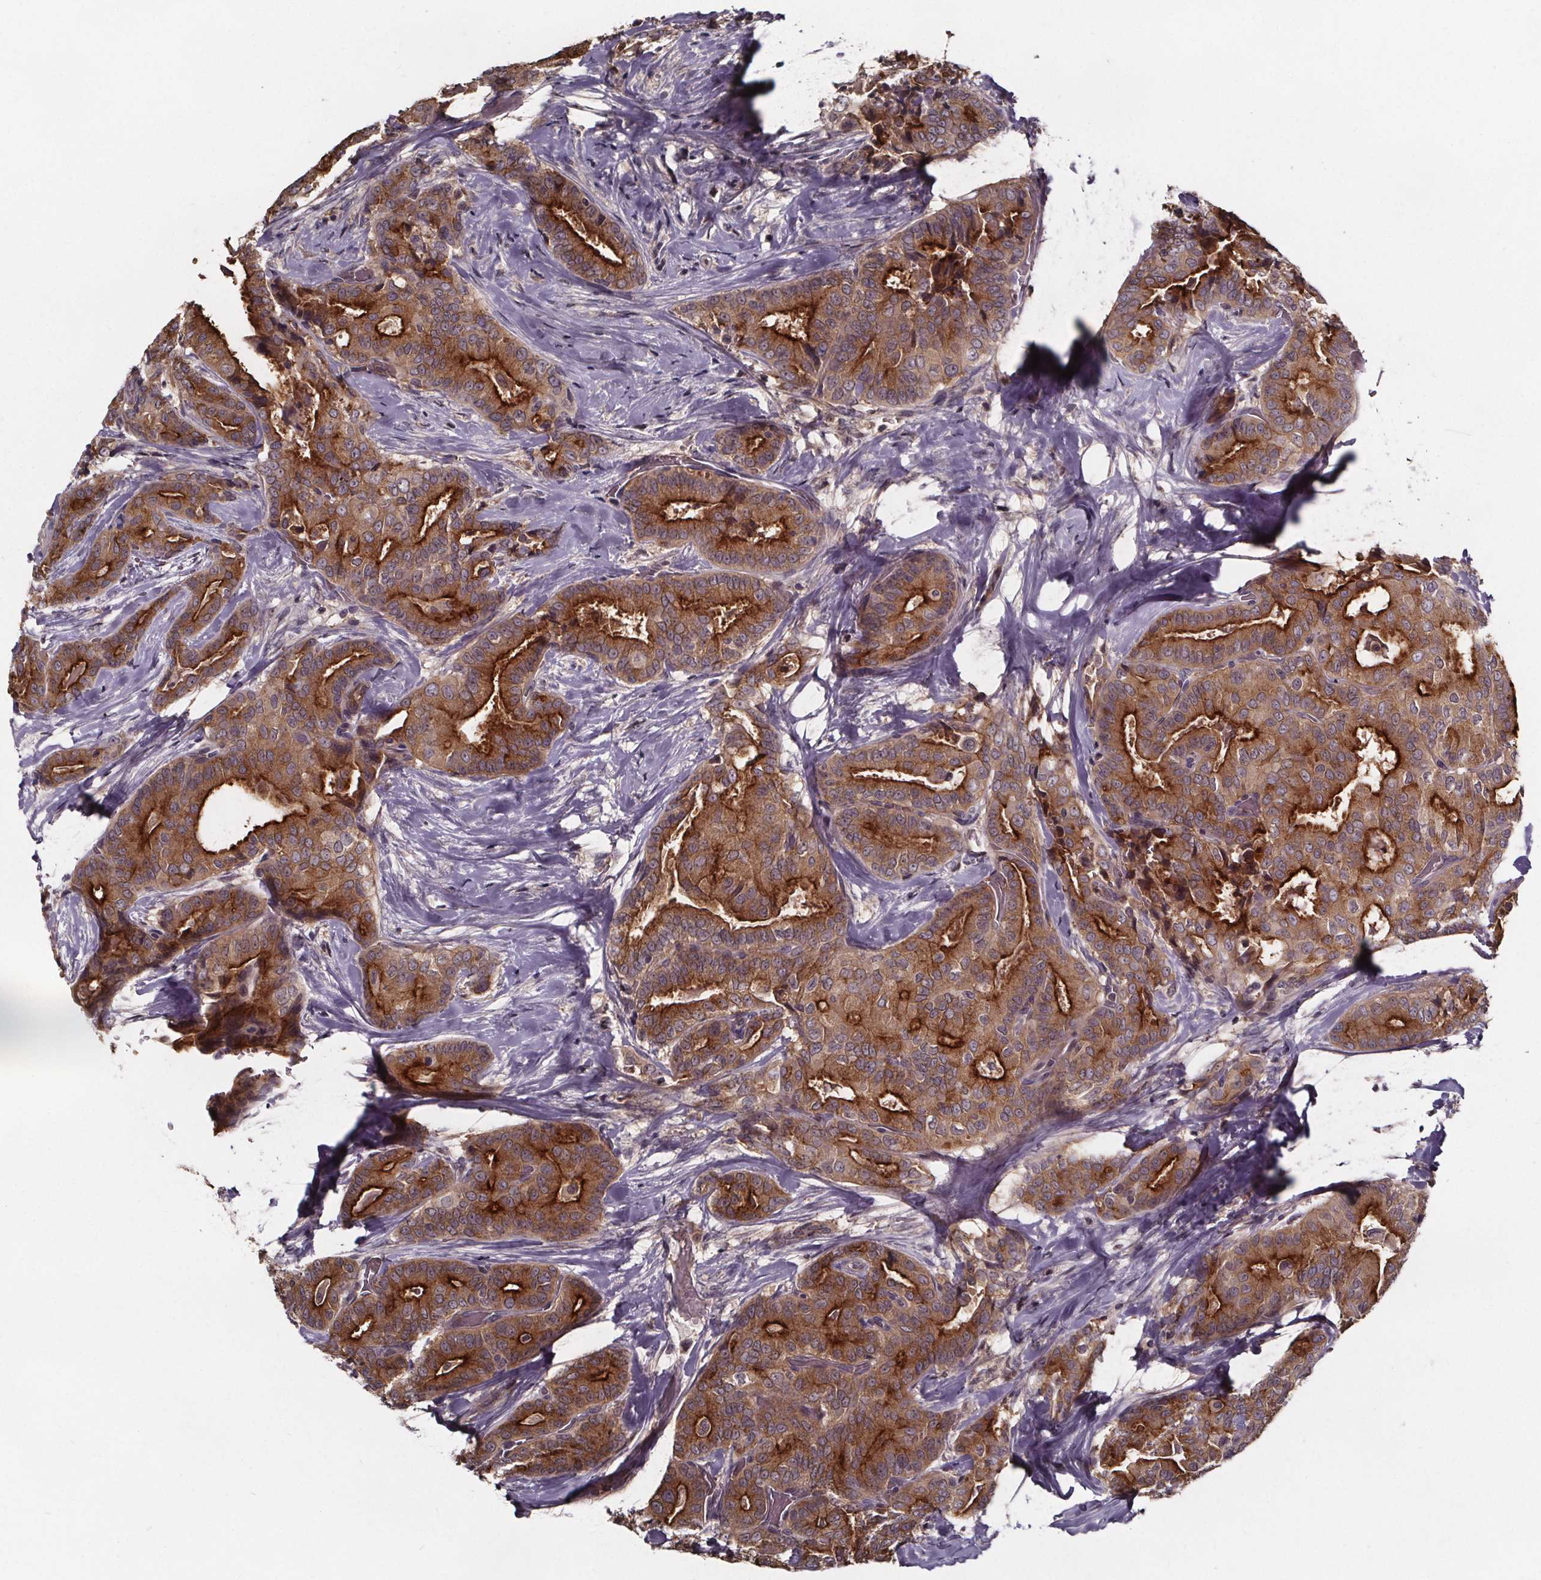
{"staining": {"intensity": "strong", "quantity": "25%-75%", "location": "cytoplasmic/membranous"}, "tissue": "thyroid cancer", "cell_type": "Tumor cells", "image_type": "cancer", "snomed": [{"axis": "morphology", "description": "Papillary adenocarcinoma, NOS"}, {"axis": "topography", "description": "Thyroid gland"}], "caption": "A high-resolution histopathology image shows IHC staining of thyroid papillary adenocarcinoma, which displays strong cytoplasmic/membranous positivity in about 25%-75% of tumor cells. The protein is shown in brown color, while the nuclei are stained blue.", "gene": "SMIM1", "patient": {"sex": "male", "age": 61}}